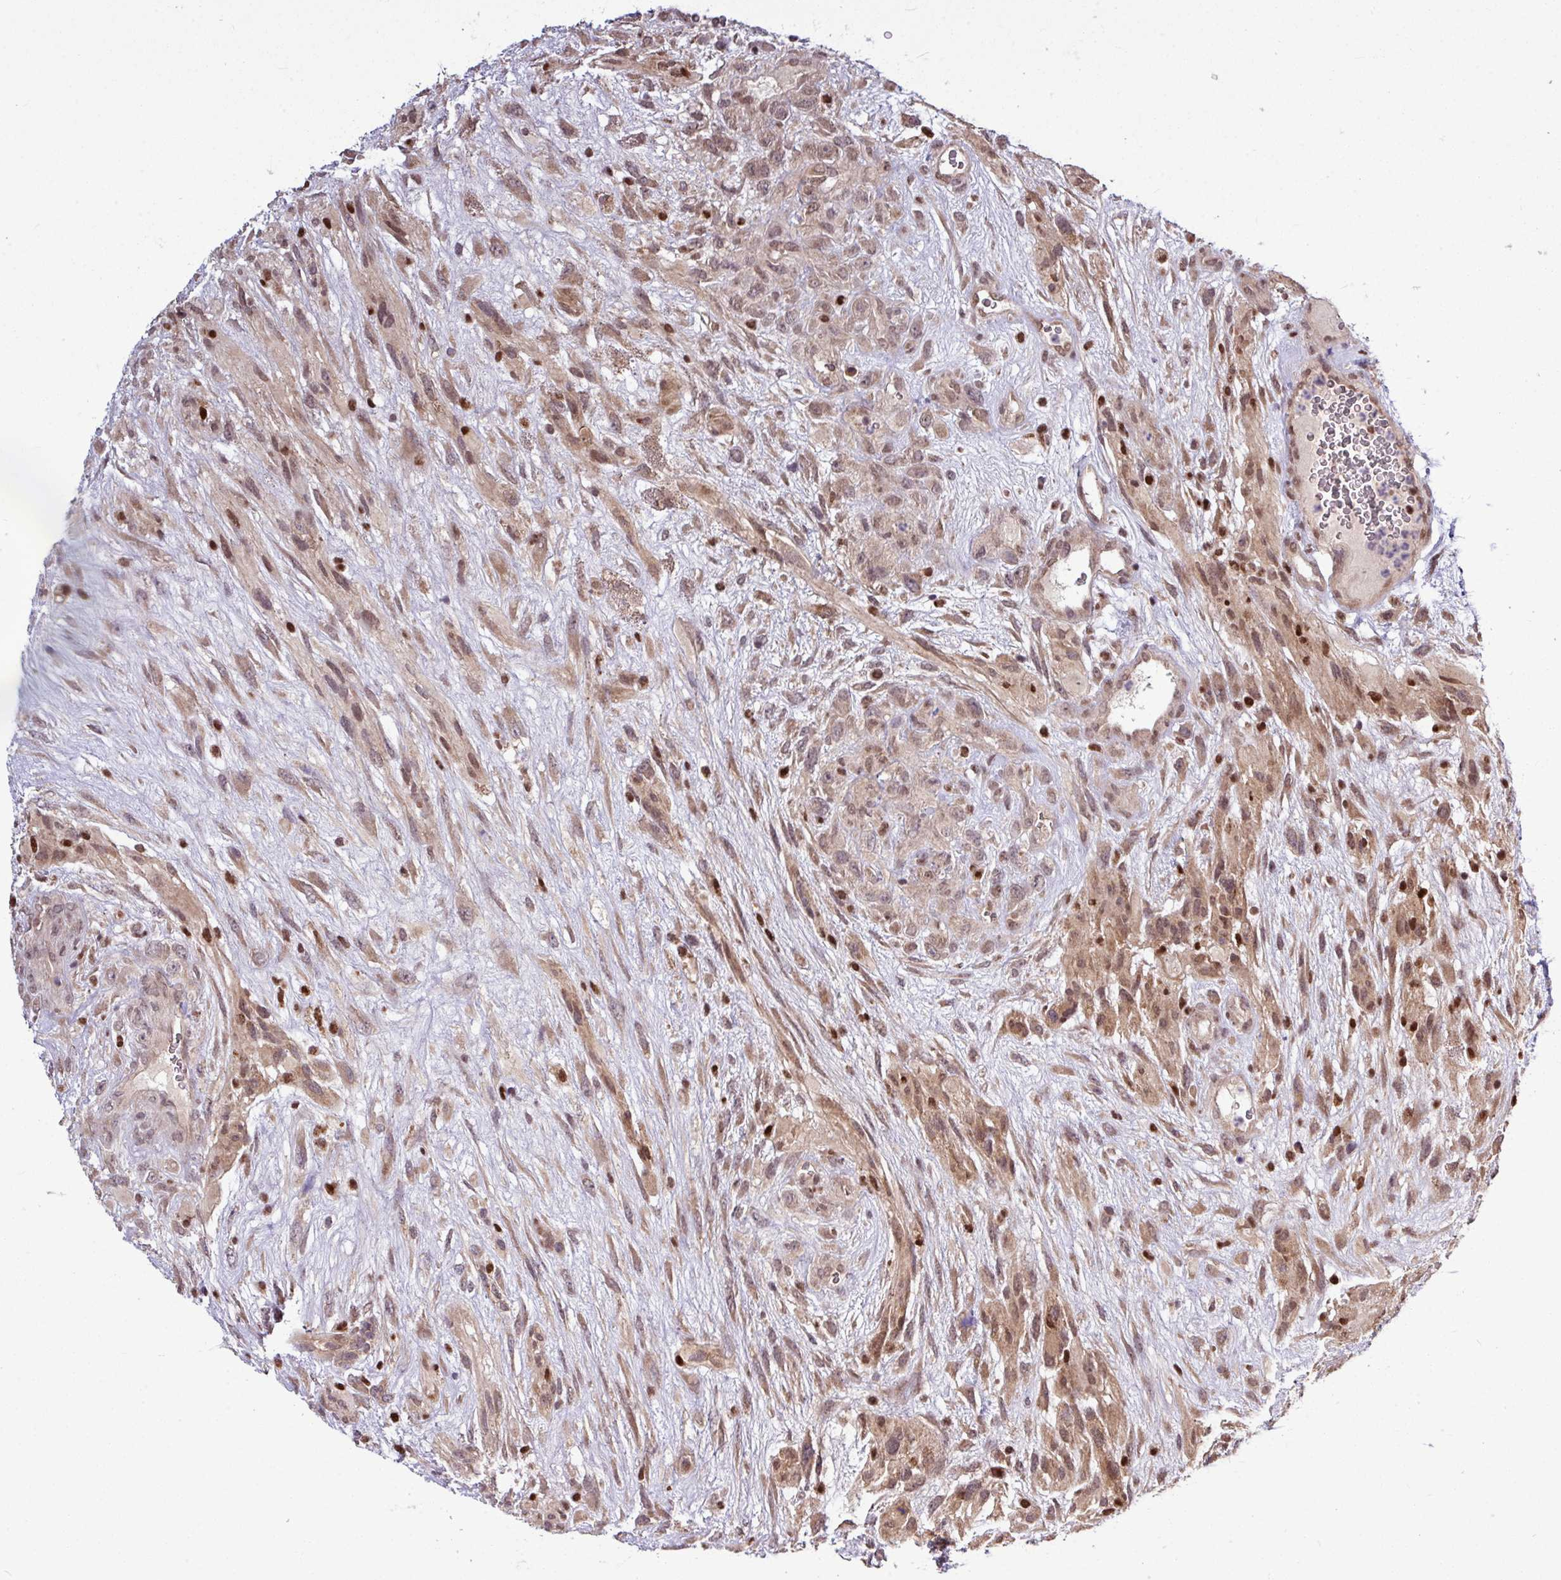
{"staining": {"intensity": "moderate", "quantity": ">75%", "location": "cytoplasmic/membranous,nuclear"}, "tissue": "glioma", "cell_type": "Tumor cells", "image_type": "cancer", "snomed": [{"axis": "morphology", "description": "Glioma, malignant, High grade"}, {"axis": "topography", "description": "Brain"}], "caption": "IHC (DAB (3,3'-diaminobenzidine)) staining of malignant glioma (high-grade) shows moderate cytoplasmic/membranous and nuclear protein staining in approximately >75% of tumor cells. The staining was performed using DAB to visualize the protein expression in brown, while the nuclei were stained in blue with hematoxylin (Magnification: 20x).", "gene": "SKIC2", "patient": {"sex": "male", "age": 61}}